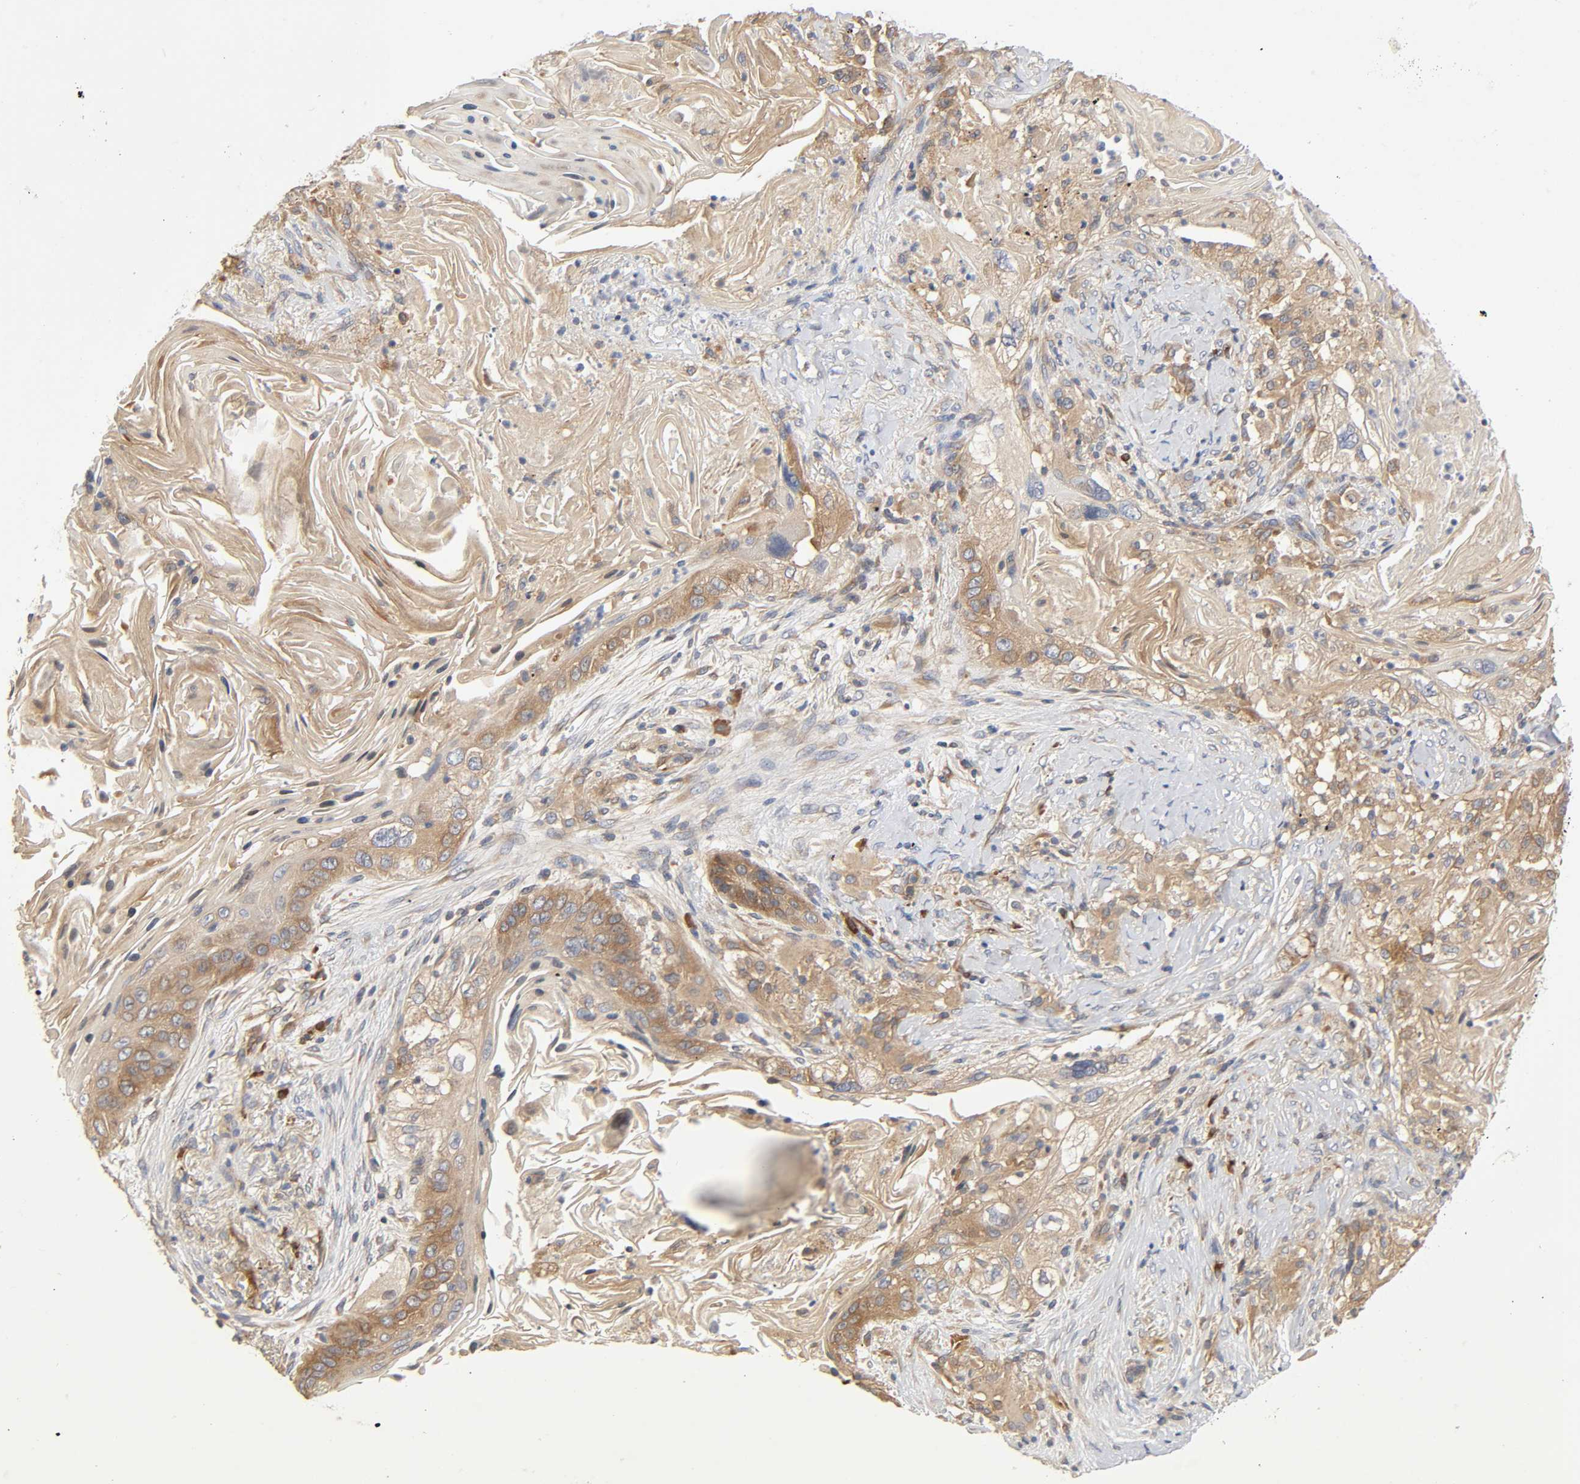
{"staining": {"intensity": "weak", "quantity": ">75%", "location": "cytoplasmic/membranous"}, "tissue": "lung cancer", "cell_type": "Tumor cells", "image_type": "cancer", "snomed": [{"axis": "morphology", "description": "Squamous cell carcinoma, NOS"}, {"axis": "topography", "description": "Lung"}], "caption": "Immunohistochemistry (DAB) staining of lung squamous cell carcinoma exhibits weak cytoplasmic/membranous protein staining in approximately >75% of tumor cells.", "gene": "SCHIP1", "patient": {"sex": "female", "age": 67}}